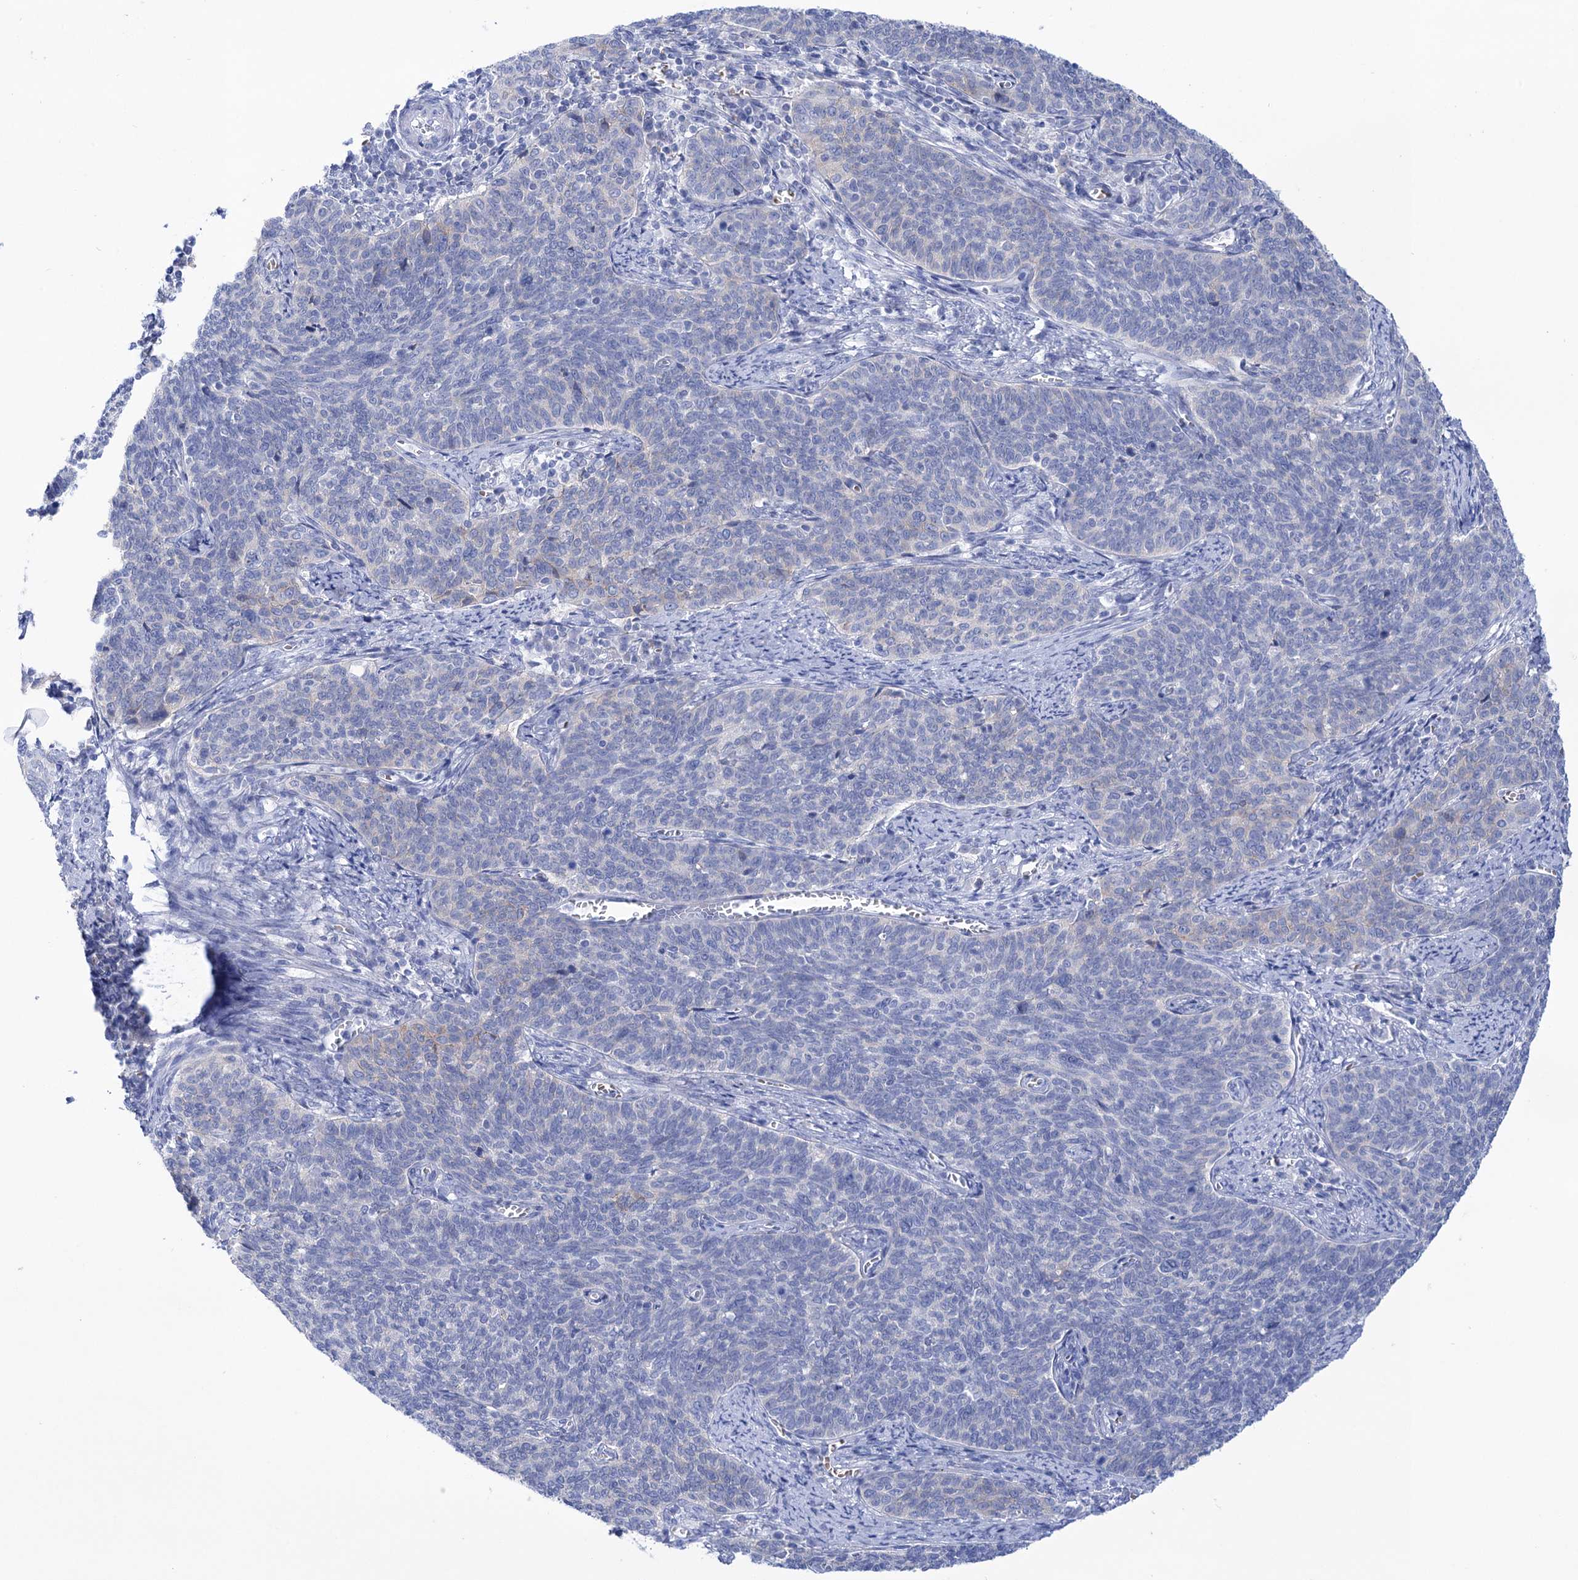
{"staining": {"intensity": "moderate", "quantity": "<25%", "location": "cytoplasmic/membranous"}, "tissue": "cervical cancer", "cell_type": "Tumor cells", "image_type": "cancer", "snomed": [{"axis": "morphology", "description": "Squamous cell carcinoma, NOS"}, {"axis": "topography", "description": "Cervix"}], "caption": "Immunohistochemistry (IHC) (DAB) staining of cervical cancer reveals moderate cytoplasmic/membranous protein staining in approximately <25% of tumor cells.", "gene": "YARS2", "patient": {"sex": "female", "age": 39}}